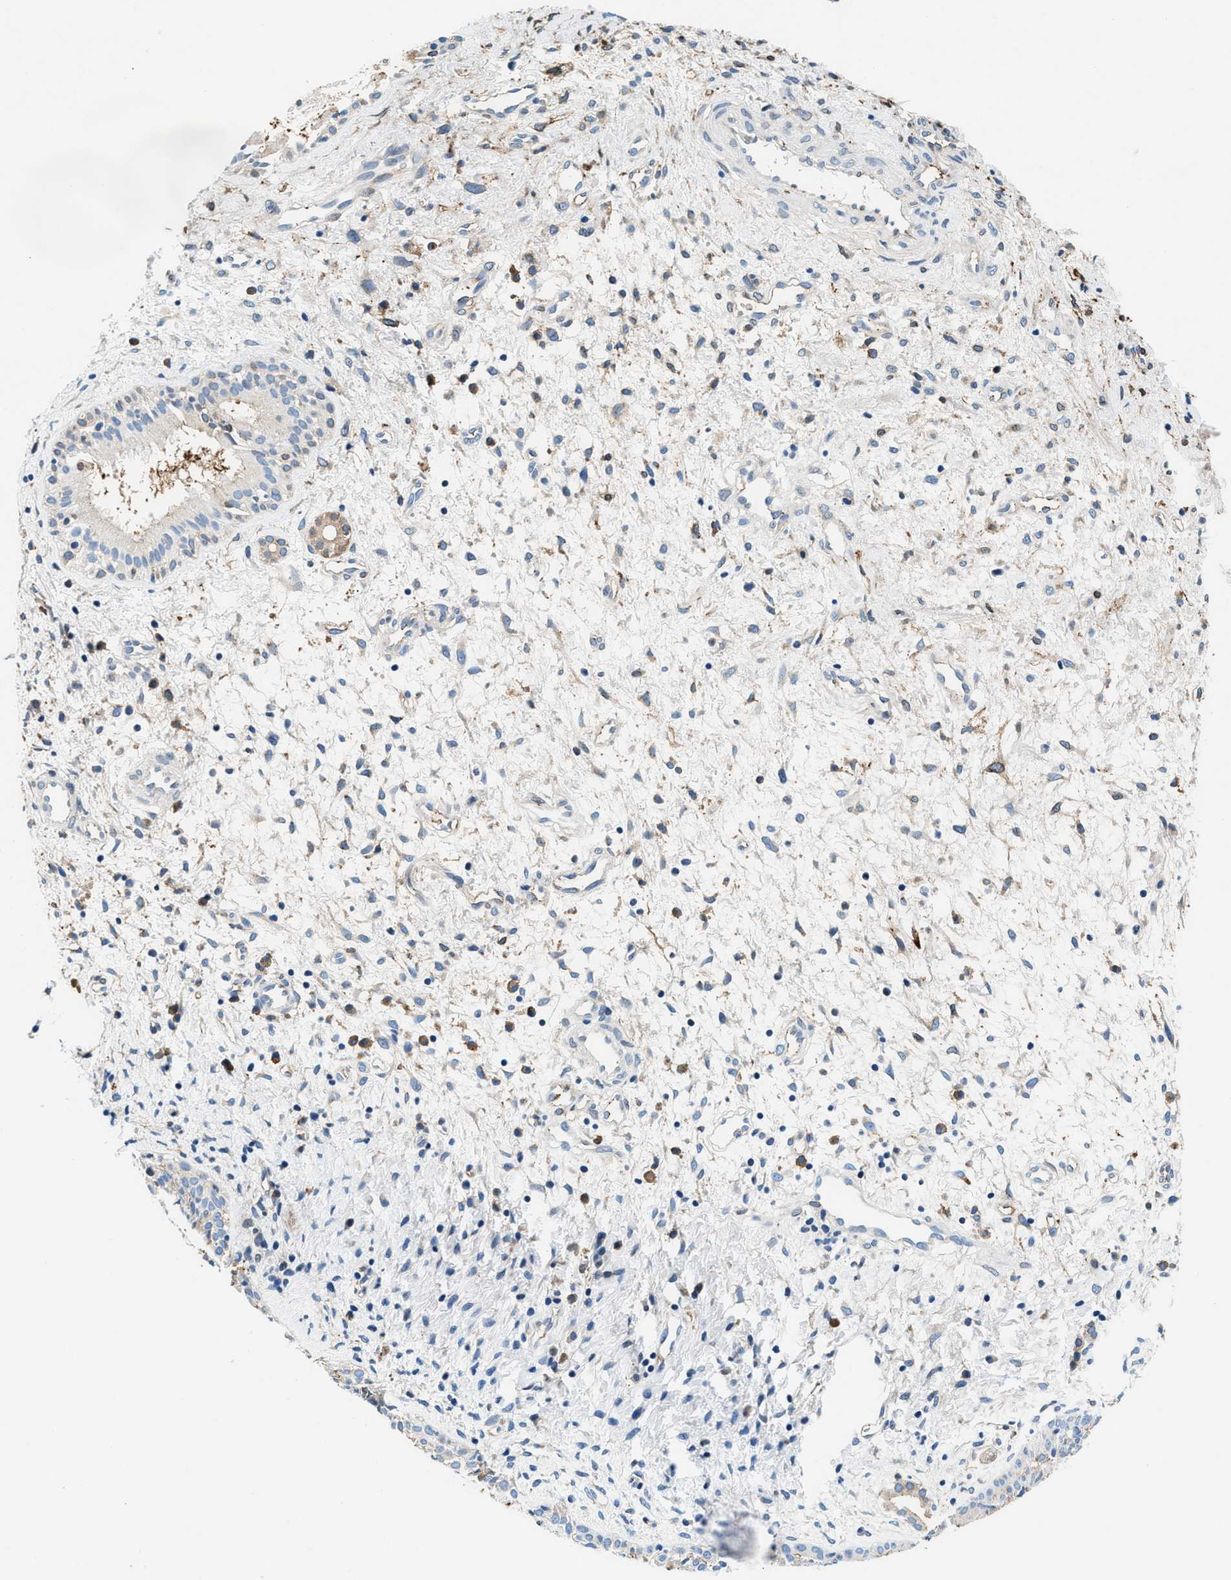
{"staining": {"intensity": "weak", "quantity": "<25%", "location": "cytoplasmic/membranous"}, "tissue": "nasopharynx", "cell_type": "Respiratory epithelial cells", "image_type": "normal", "snomed": [{"axis": "morphology", "description": "Normal tissue, NOS"}, {"axis": "topography", "description": "Nasopharynx"}], "caption": "High power microscopy micrograph of an IHC micrograph of benign nasopharynx, revealing no significant expression in respiratory epithelial cells. The staining is performed using DAB (3,3'-diaminobenzidine) brown chromogen with nuclei counter-stained in using hematoxylin.", "gene": "SLFN11", "patient": {"sex": "male", "age": 22}}